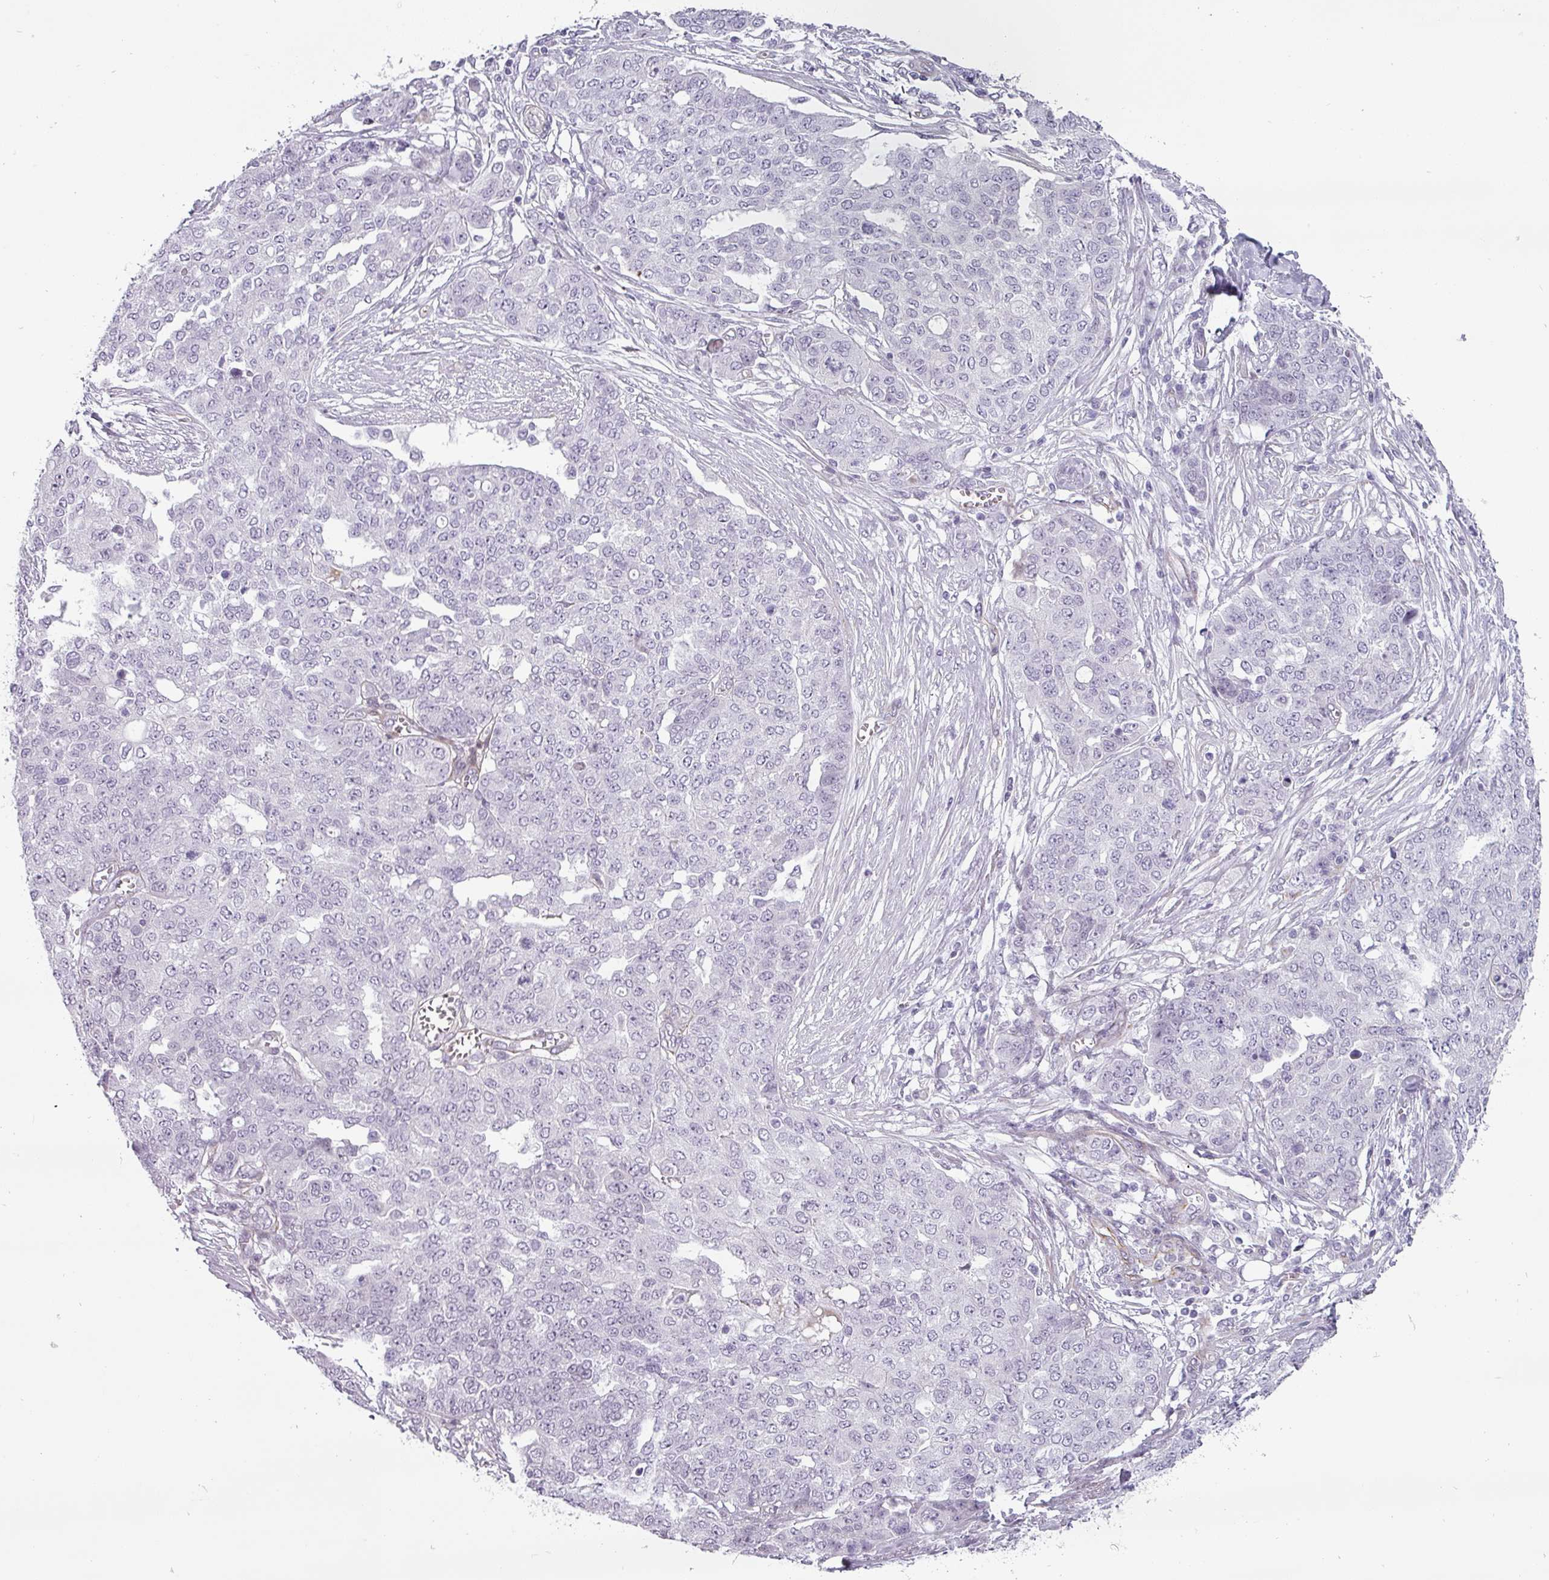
{"staining": {"intensity": "negative", "quantity": "none", "location": "none"}, "tissue": "ovarian cancer", "cell_type": "Tumor cells", "image_type": "cancer", "snomed": [{"axis": "morphology", "description": "Cystadenocarcinoma, serous, NOS"}, {"axis": "topography", "description": "Soft tissue"}, {"axis": "topography", "description": "Ovary"}], "caption": "Protein analysis of serous cystadenocarcinoma (ovarian) shows no significant positivity in tumor cells.", "gene": "CHRDL1", "patient": {"sex": "female", "age": 57}}